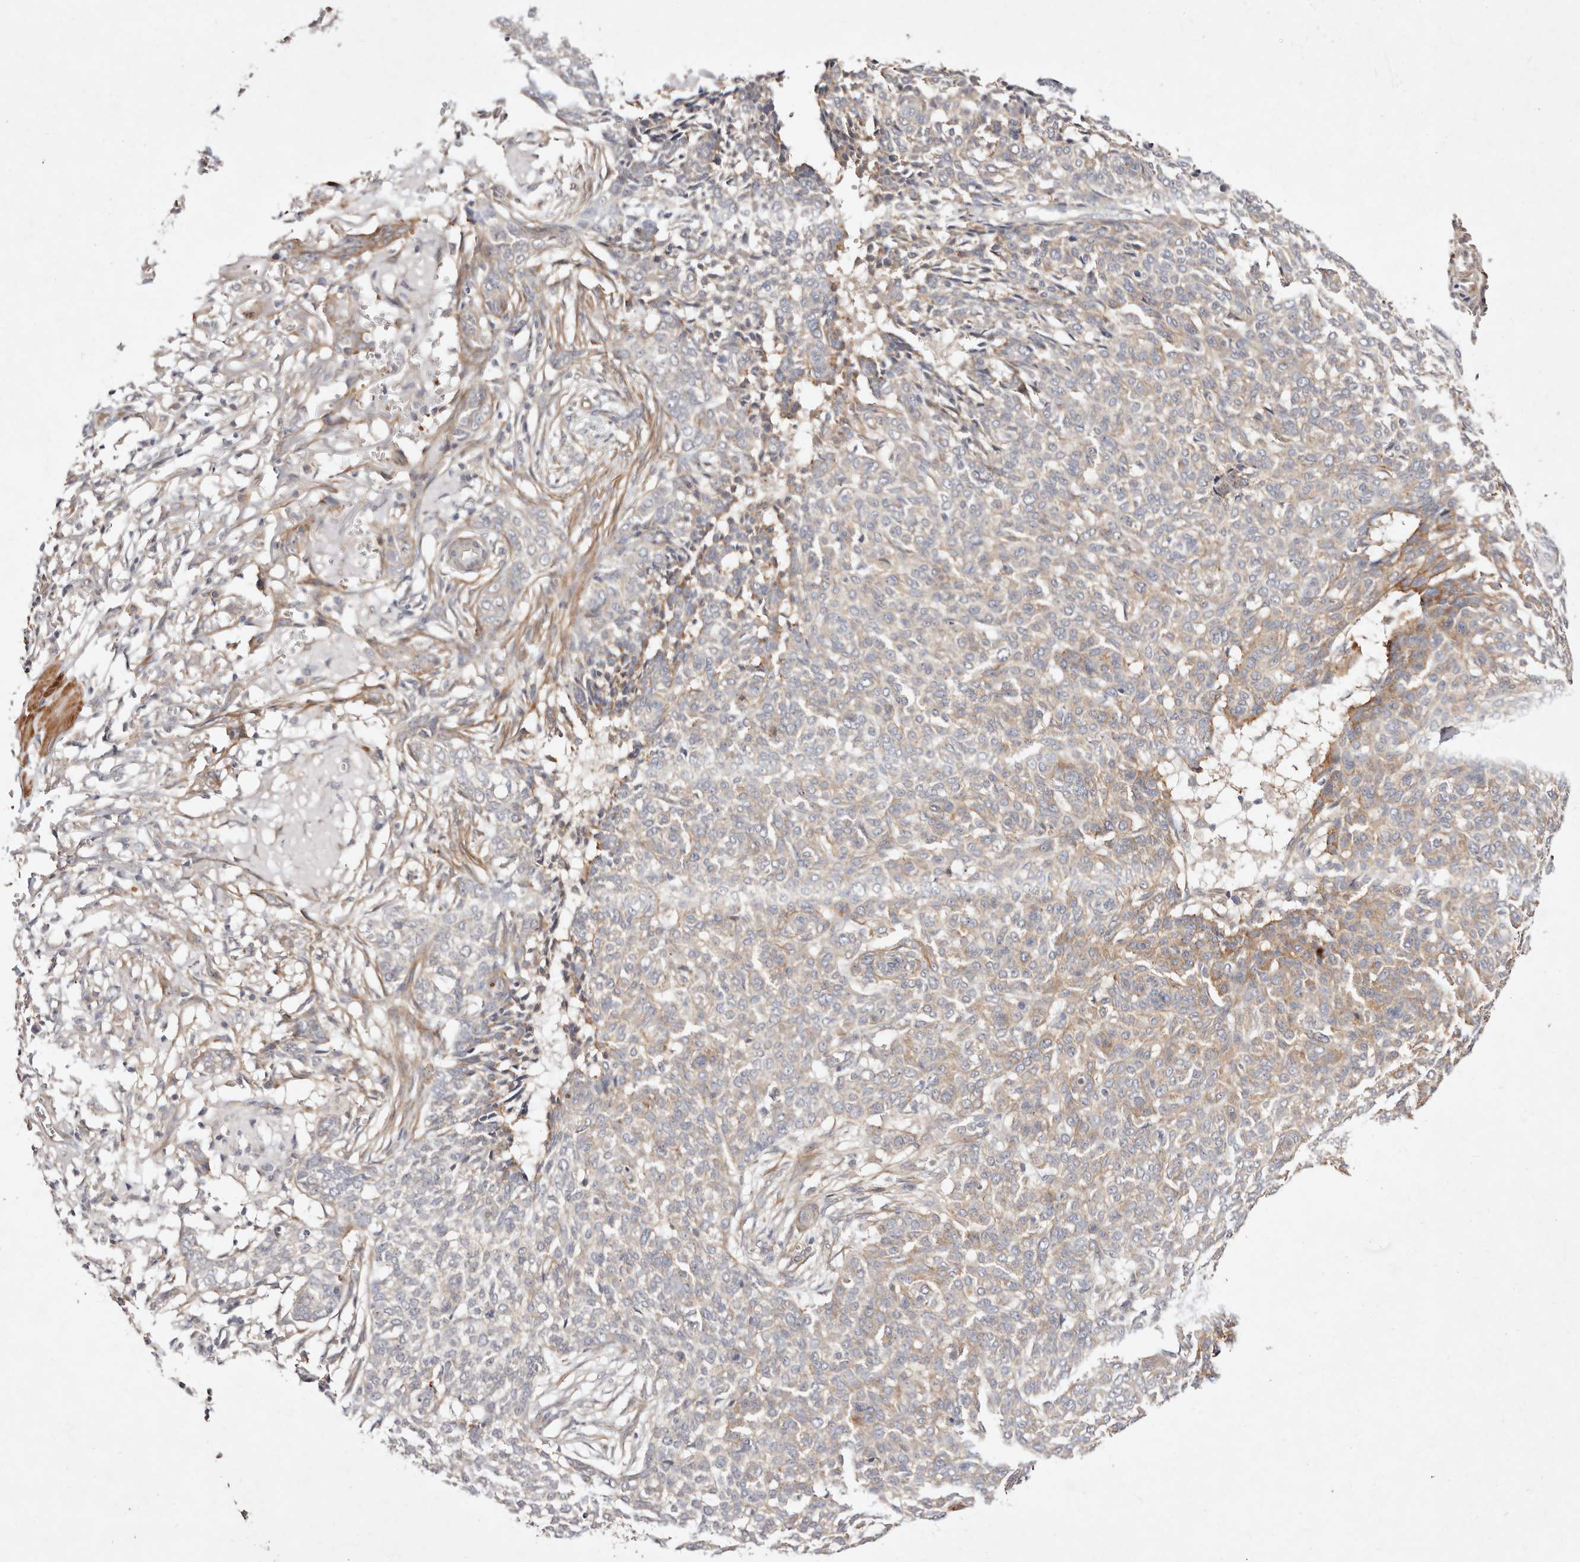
{"staining": {"intensity": "moderate", "quantity": "25%-75%", "location": "cytoplasmic/membranous"}, "tissue": "skin cancer", "cell_type": "Tumor cells", "image_type": "cancer", "snomed": [{"axis": "morphology", "description": "Basal cell carcinoma"}, {"axis": "topography", "description": "Skin"}], "caption": "This is a photomicrograph of immunohistochemistry staining of skin basal cell carcinoma, which shows moderate expression in the cytoplasmic/membranous of tumor cells.", "gene": "MTMR11", "patient": {"sex": "male", "age": 85}}